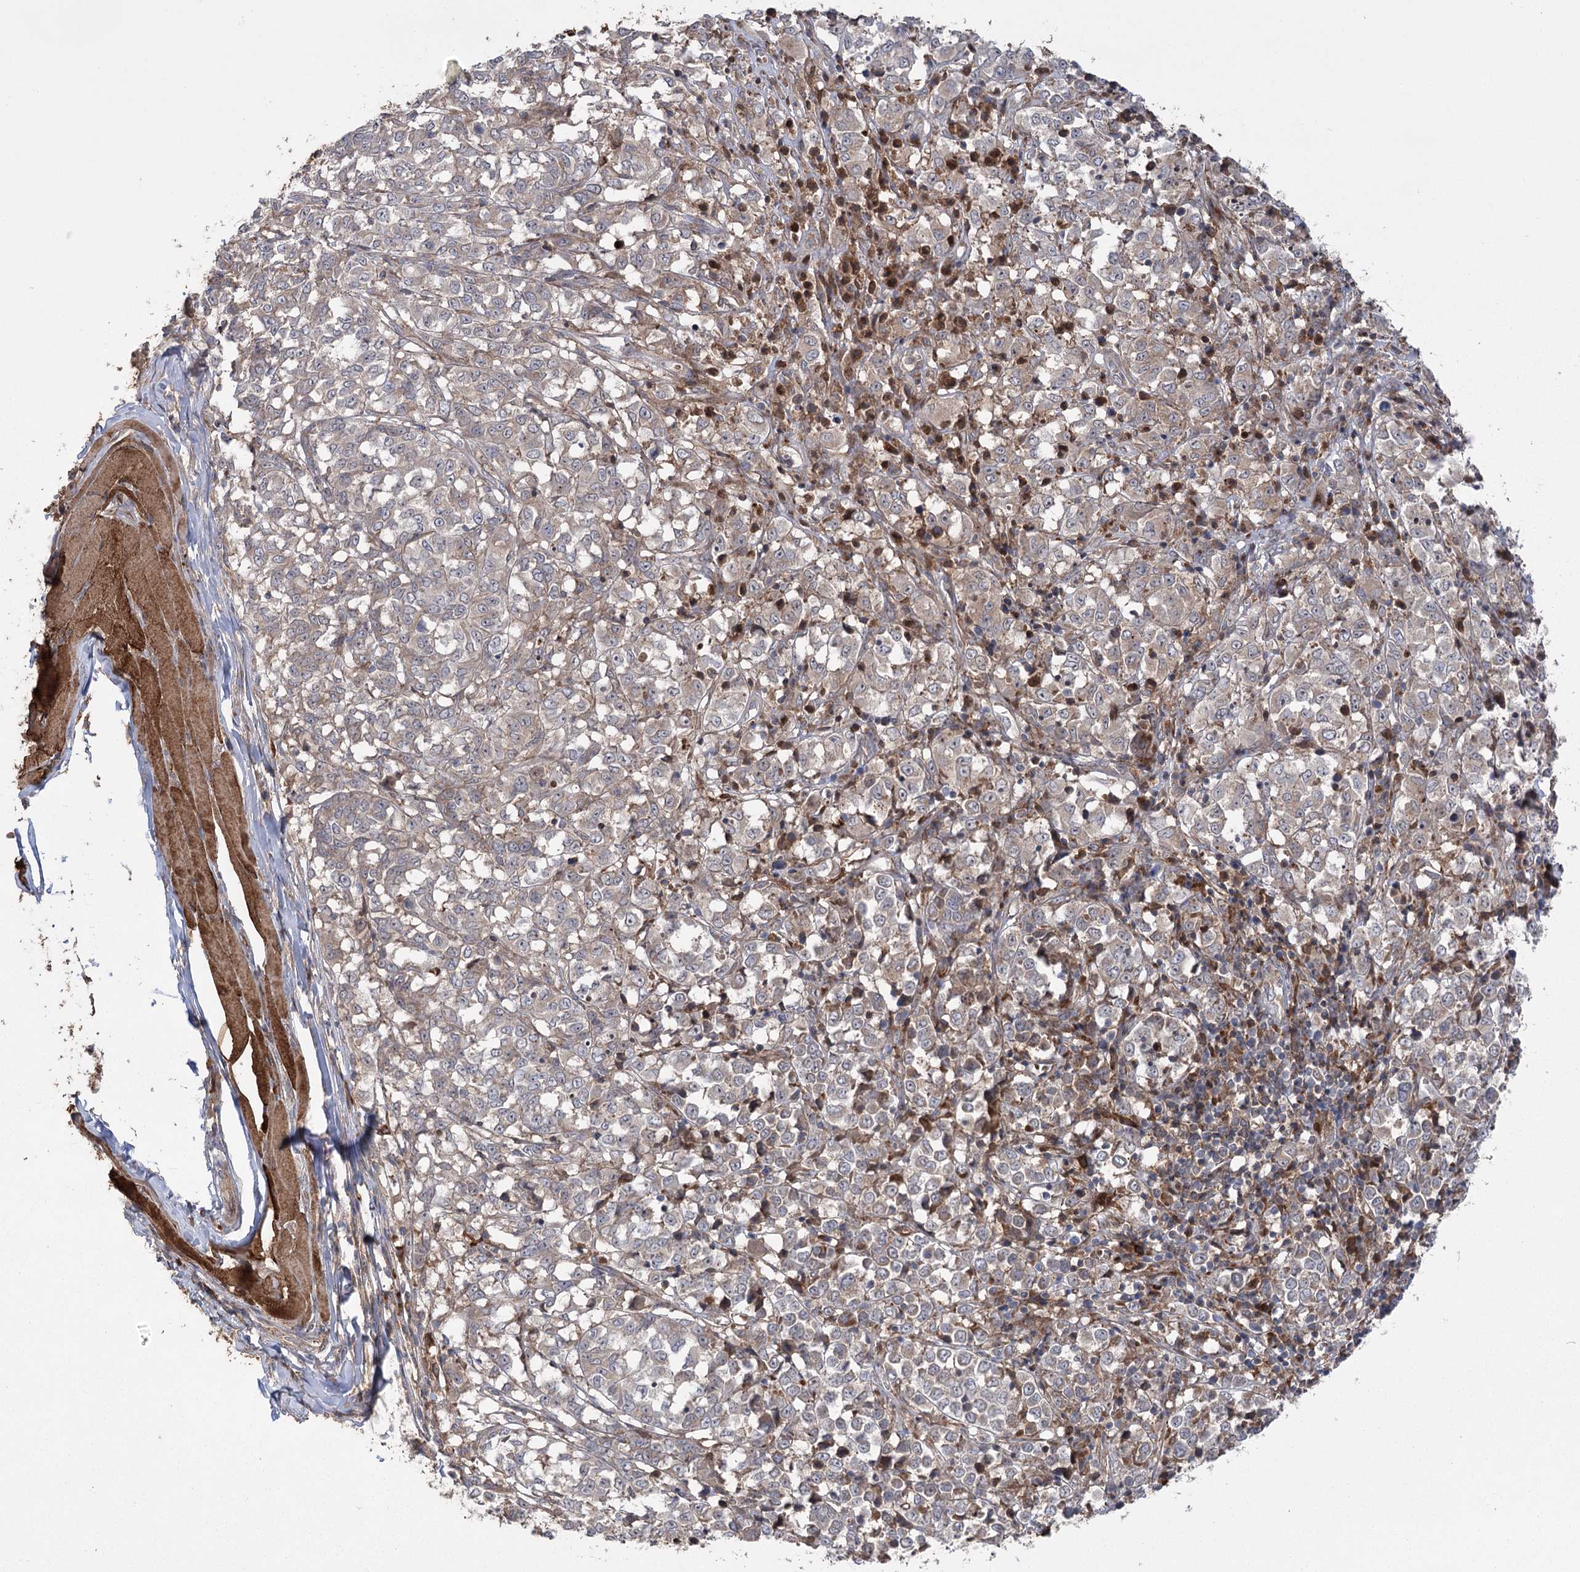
{"staining": {"intensity": "negative", "quantity": "none", "location": "none"}, "tissue": "melanoma", "cell_type": "Tumor cells", "image_type": "cancer", "snomed": [{"axis": "morphology", "description": "Malignant melanoma, NOS"}, {"axis": "topography", "description": "Skin"}], "caption": "Tumor cells are negative for brown protein staining in melanoma. (DAB (3,3'-diaminobenzidine) immunohistochemistry (IHC) with hematoxylin counter stain).", "gene": "KCNN2", "patient": {"sex": "female", "age": 72}}